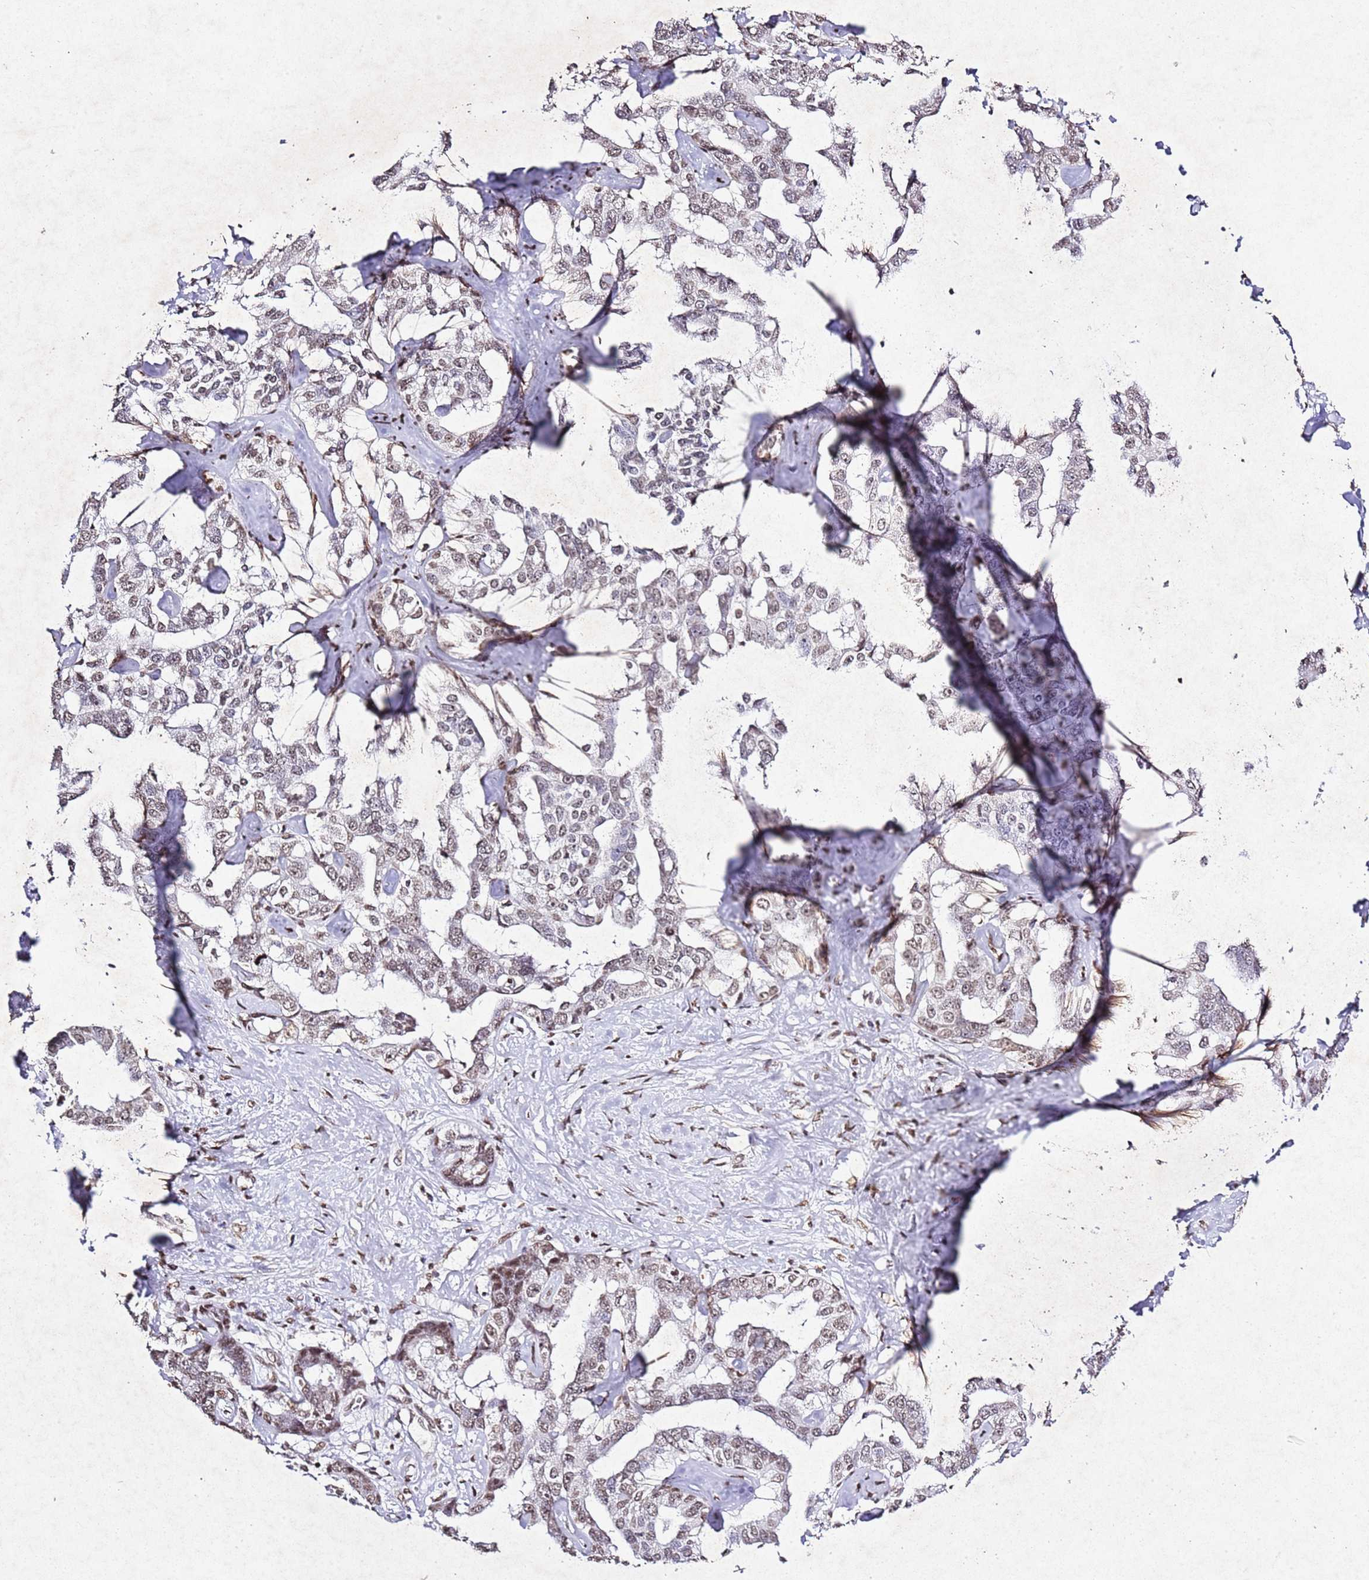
{"staining": {"intensity": "weak", "quantity": ">75%", "location": "nuclear"}, "tissue": "liver cancer", "cell_type": "Tumor cells", "image_type": "cancer", "snomed": [{"axis": "morphology", "description": "Cholangiocarcinoma"}, {"axis": "topography", "description": "Liver"}], "caption": "This histopathology image exhibits liver cancer (cholangiocarcinoma) stained with immunohistochemistry (IHC) to label a protein in brown. The nuclear of tumor cells show weak positivity for the protein. Nuclei are counter-stained blue.", "gene": "BMAL1", "patient": {"sex": "male", "age": 59}}